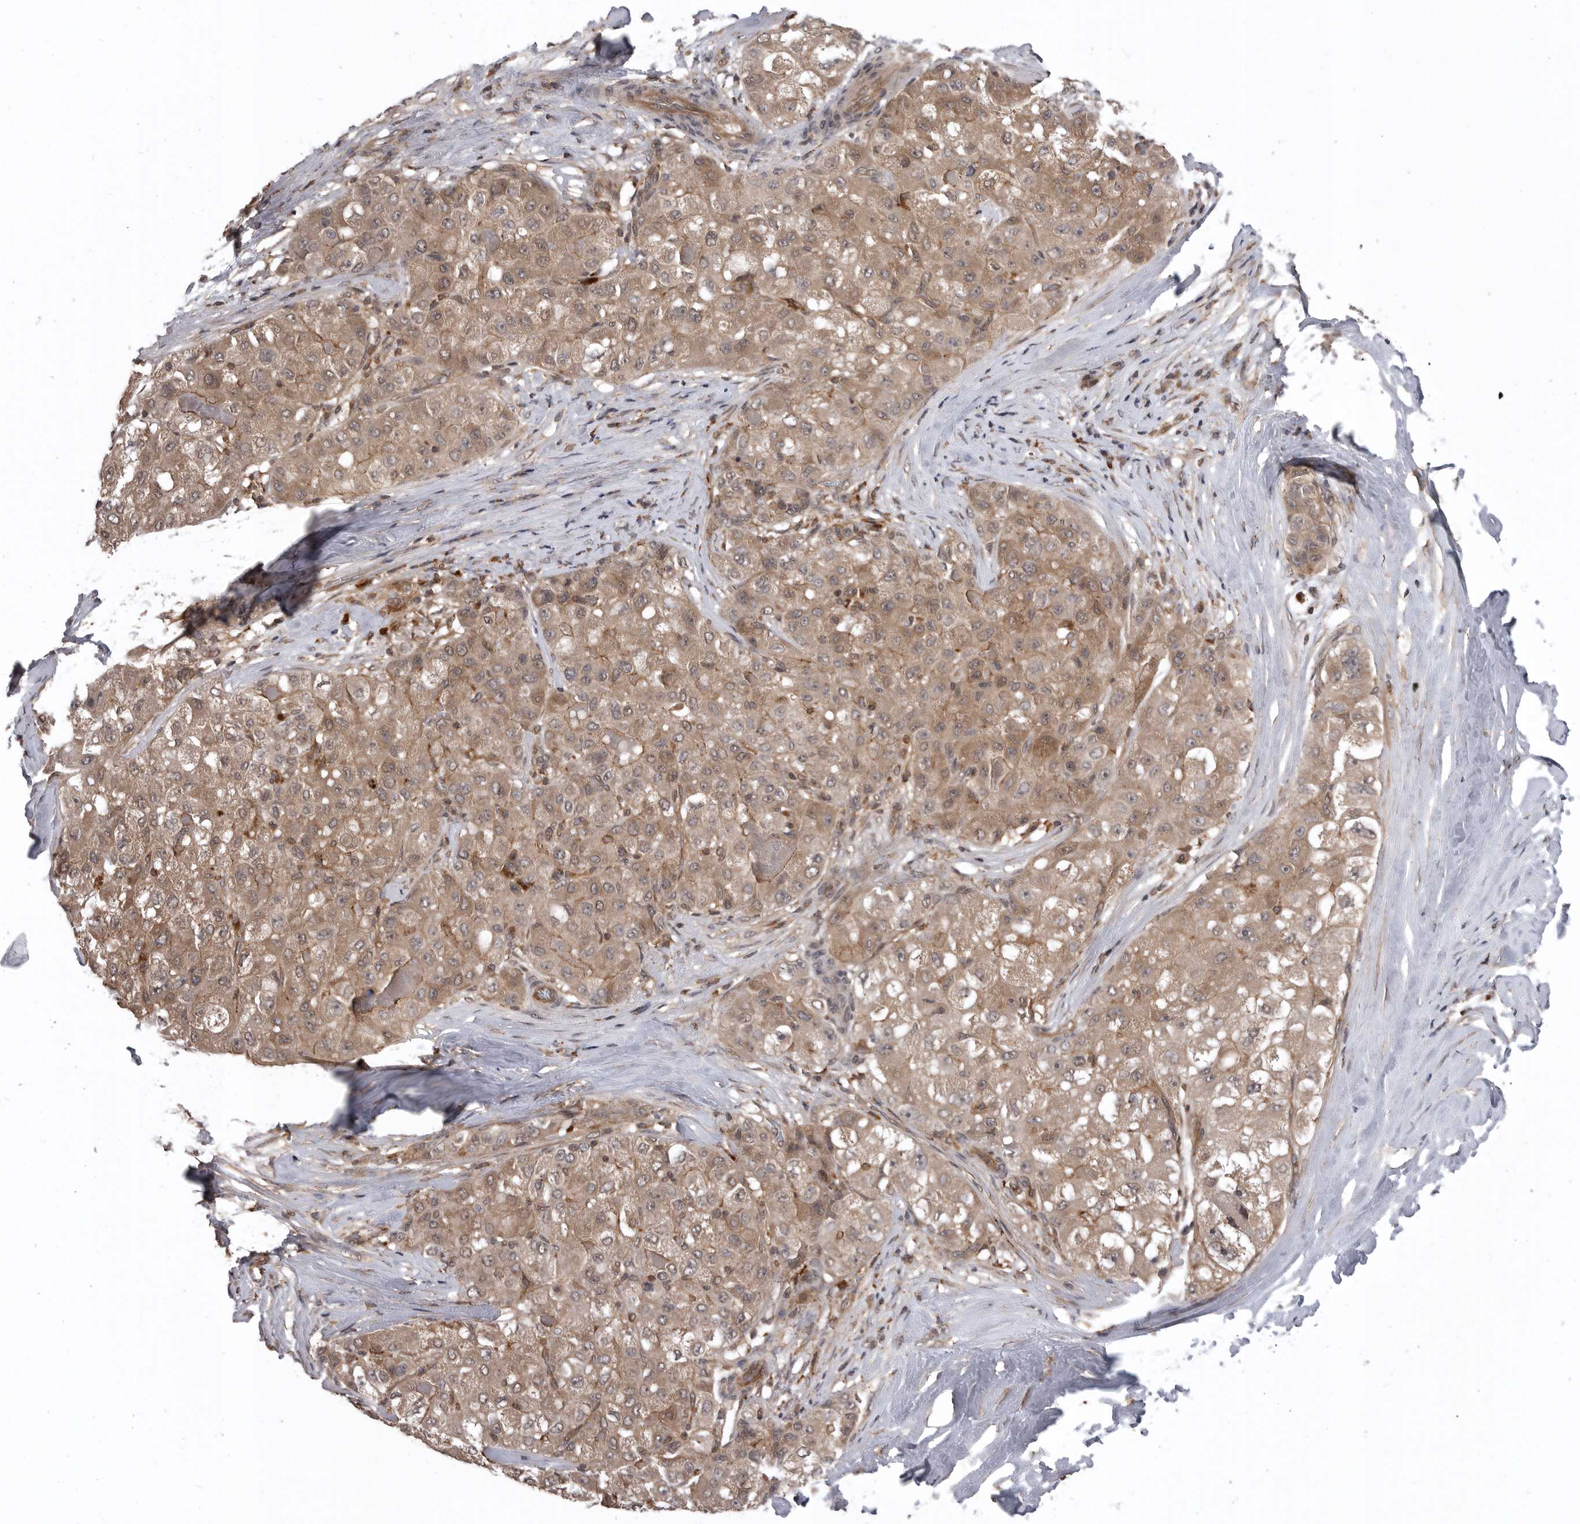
{"staining": {"intensity": "moderate", "quantity": ">75%", "location": "cytoplasmic/membranous,nuclear"}, "tissue": "liver cancer", "cell_type": "Tumor cells", "image_type": "cancer", "snomed": [{"axis": "morphology", "description": "Carcinoma, Hepatocellular, NOS"}, {"axis": "topography", "description": "Liver"}], "caption": "A high-resolution micrograph shows immunohistochemistry staining of liver cancer, which reveals moderate cytoplasmic/membranous and nuclear staining in about >75% of tumor cells.", "gene": "AOAH", "patient": {"sex": "male", "age": 80}}